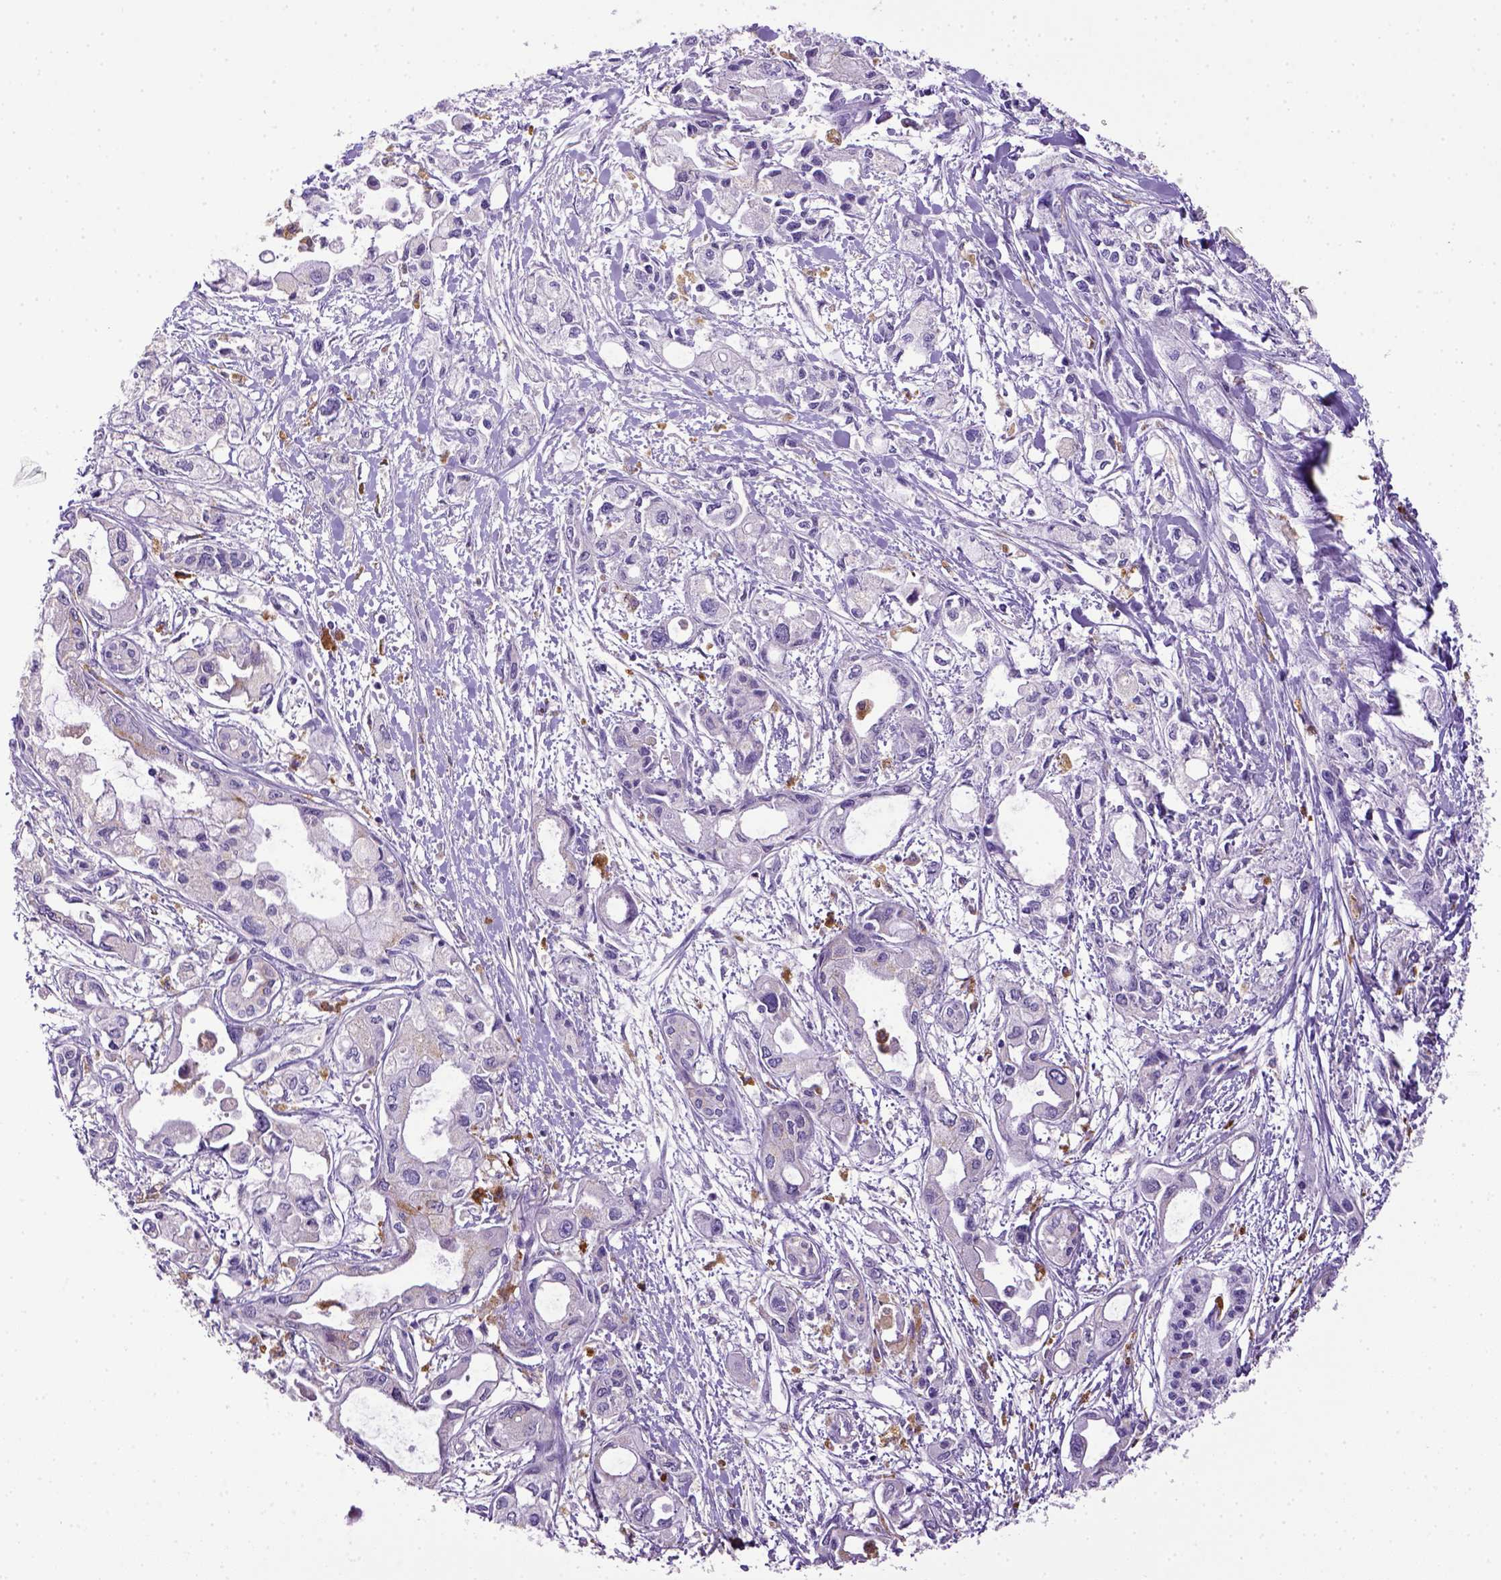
{"staining": {"intensity": "negative", "quantity": "none", "location": "none"}, "tissue": "pancreatic cancer", "cell_type": "Tumor cells", "image_type": "cancer", "snomed": [{"axis": "morphology", "description": "Adenocarcinoma, NOS"}, {"axis": "topography", "description": "Pancreas"}], "caption": "Protein analysis of adenocarcinoma (pancreatic) shows no significant positivity in tumor cells.", "gene": "CD68", "patient": {"sex": "female", "age": 61}}